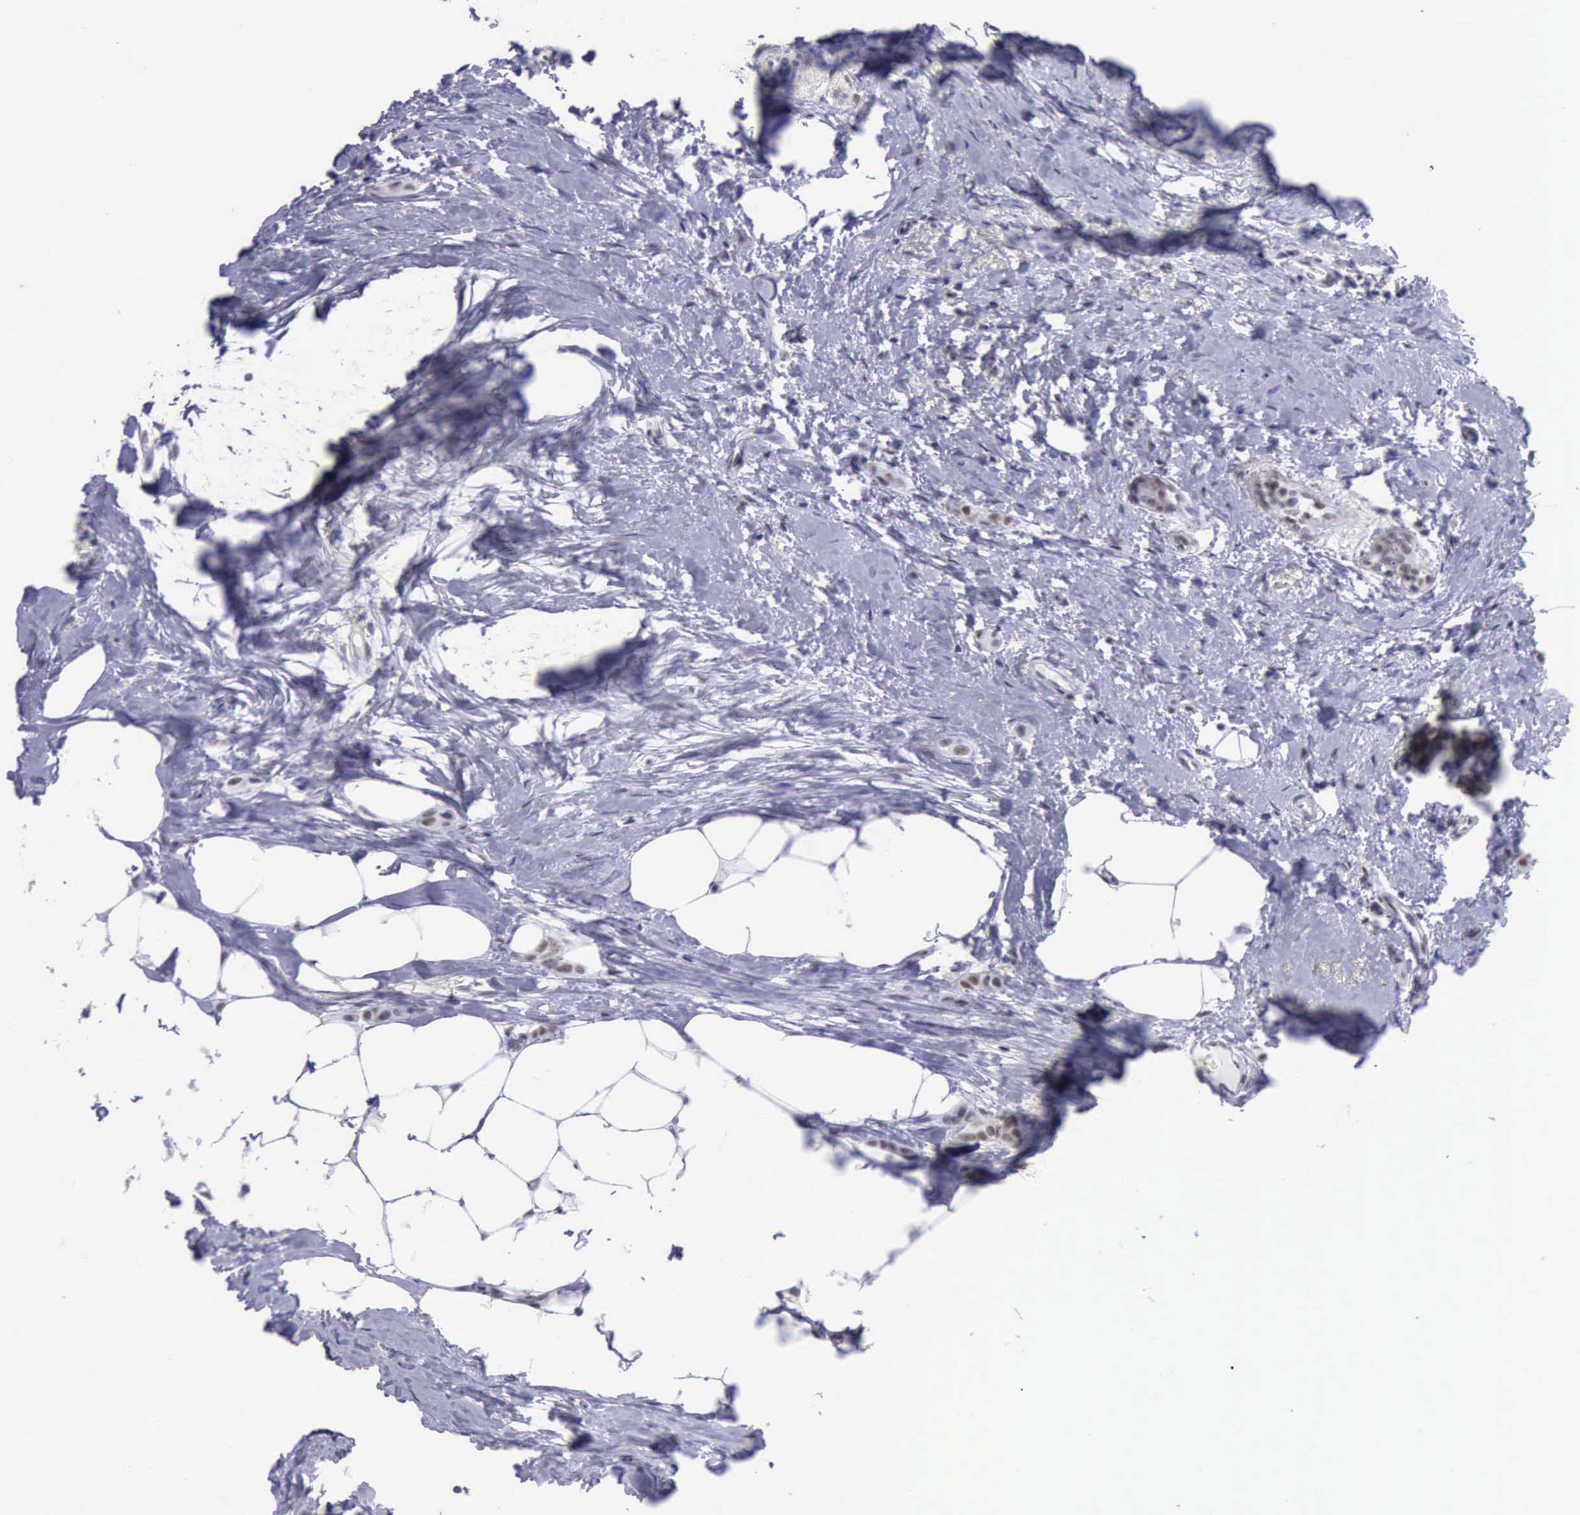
{"staining": {"intensity": "weak", "quantity": "25%-75%", "location": "nuclear"}, "tissue": "breast cancer", "cell_type": "Tumor cells", "image_type": "cancer", "snomed": [{"axis": "morphology", "description": "Lobular carcinoma"}, {"axis": "topography", "description": "Breast"}], "caption": "About 25%-75% of tumor cells in breast lobular carcinoma reveal weak nuclear protein staining as visualized by brown immunohistochemical staining.", "gene": "EP300", "patient": {"sex": "female", "age": 55}}